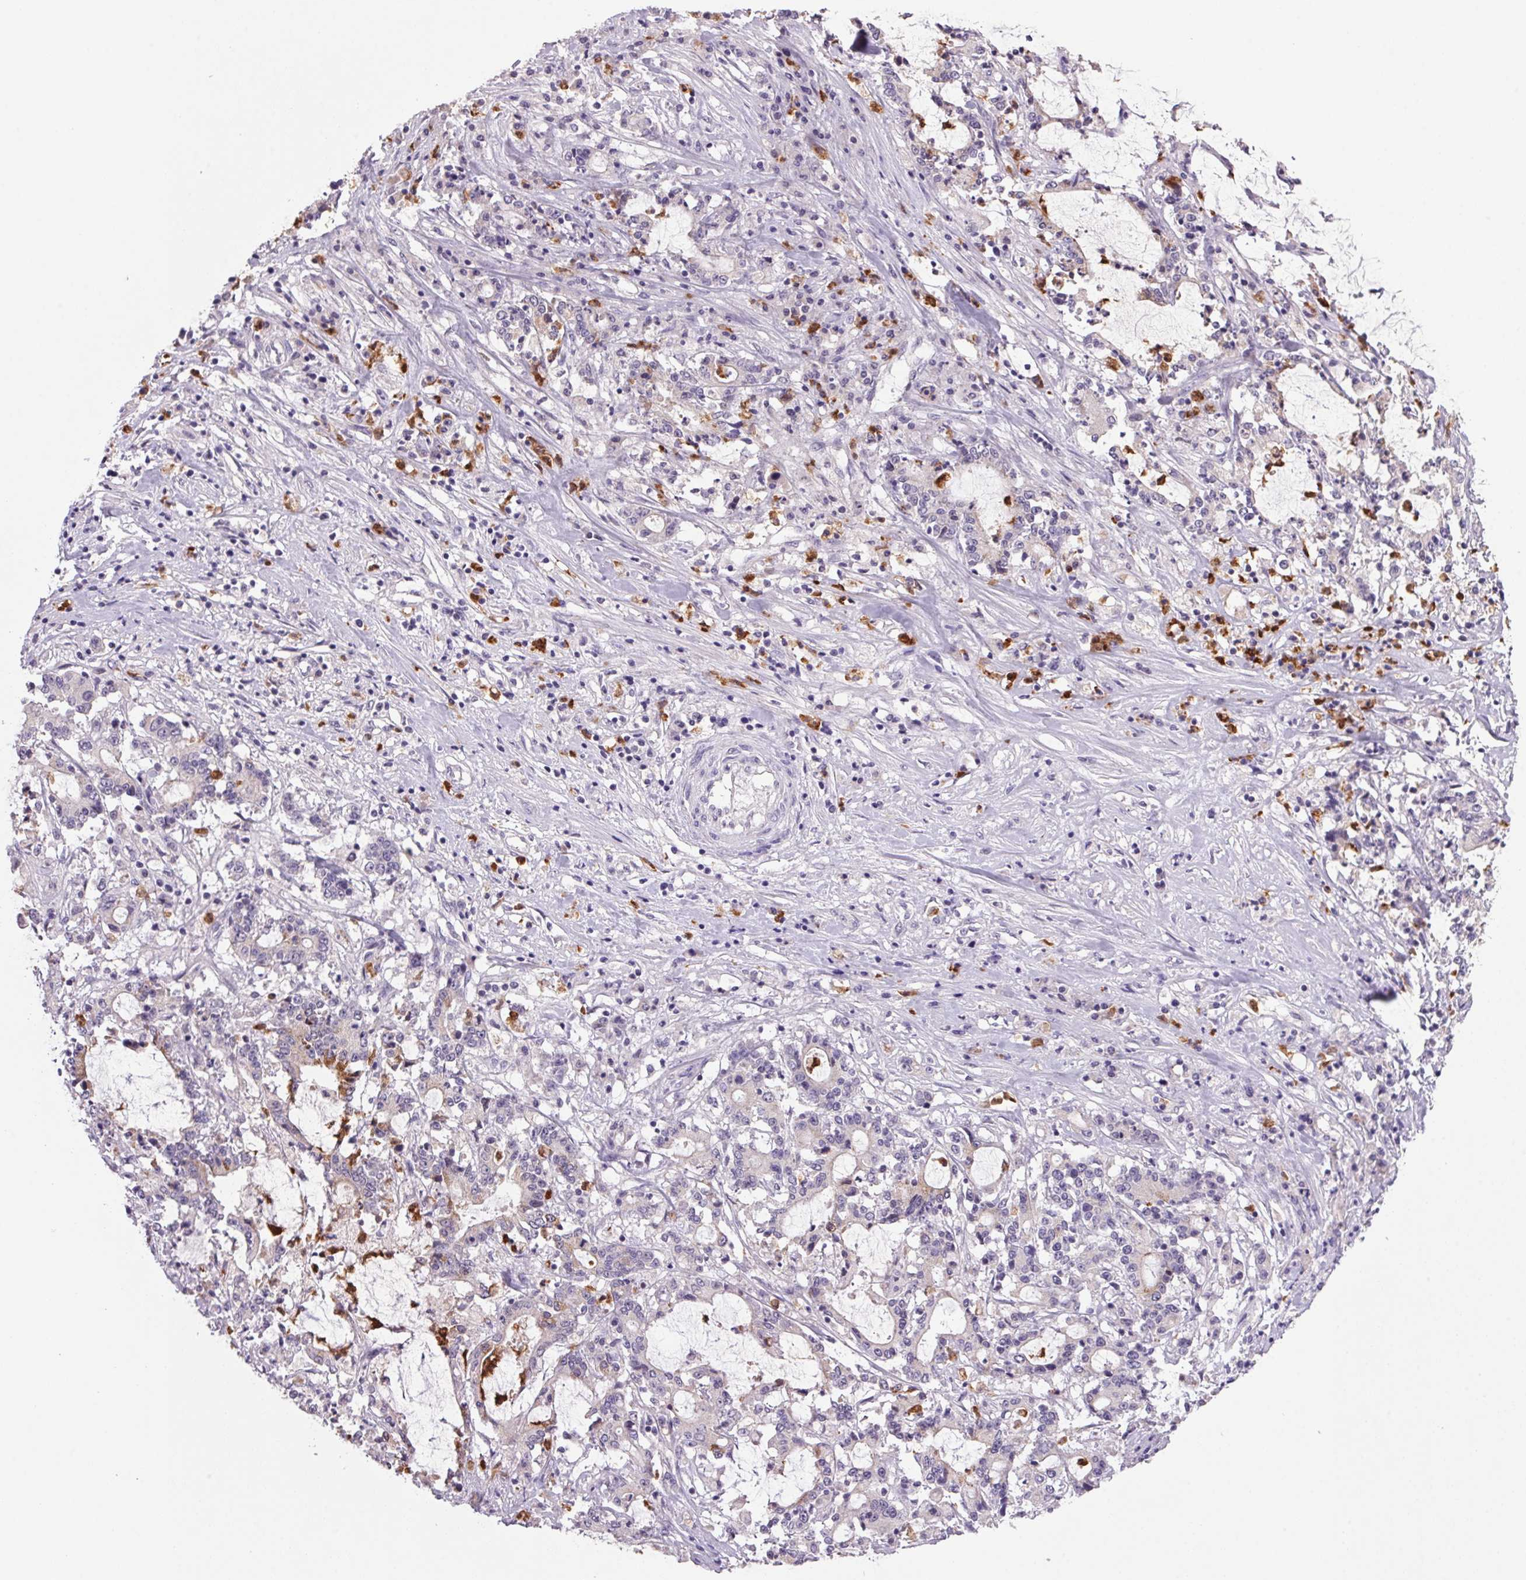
{"staining": {"intensity": "negative", "quantity": "none", "location": "none"}, "tissue": "stomach cancer", "cell_type": "Tumor cells", "image_type": "cancer", "snomed": [{"axis": "morphology", "description": "Adenocarcinoma, NOS"}, {"axis": "topography", "description": "Stomach, upper"}], "caption": "A micrograph of stomach cancer stained for a protein reveals no brown staining in tumor cells.", "gene": "TRDN", "patient": {"sex": "male", "age": 68}}